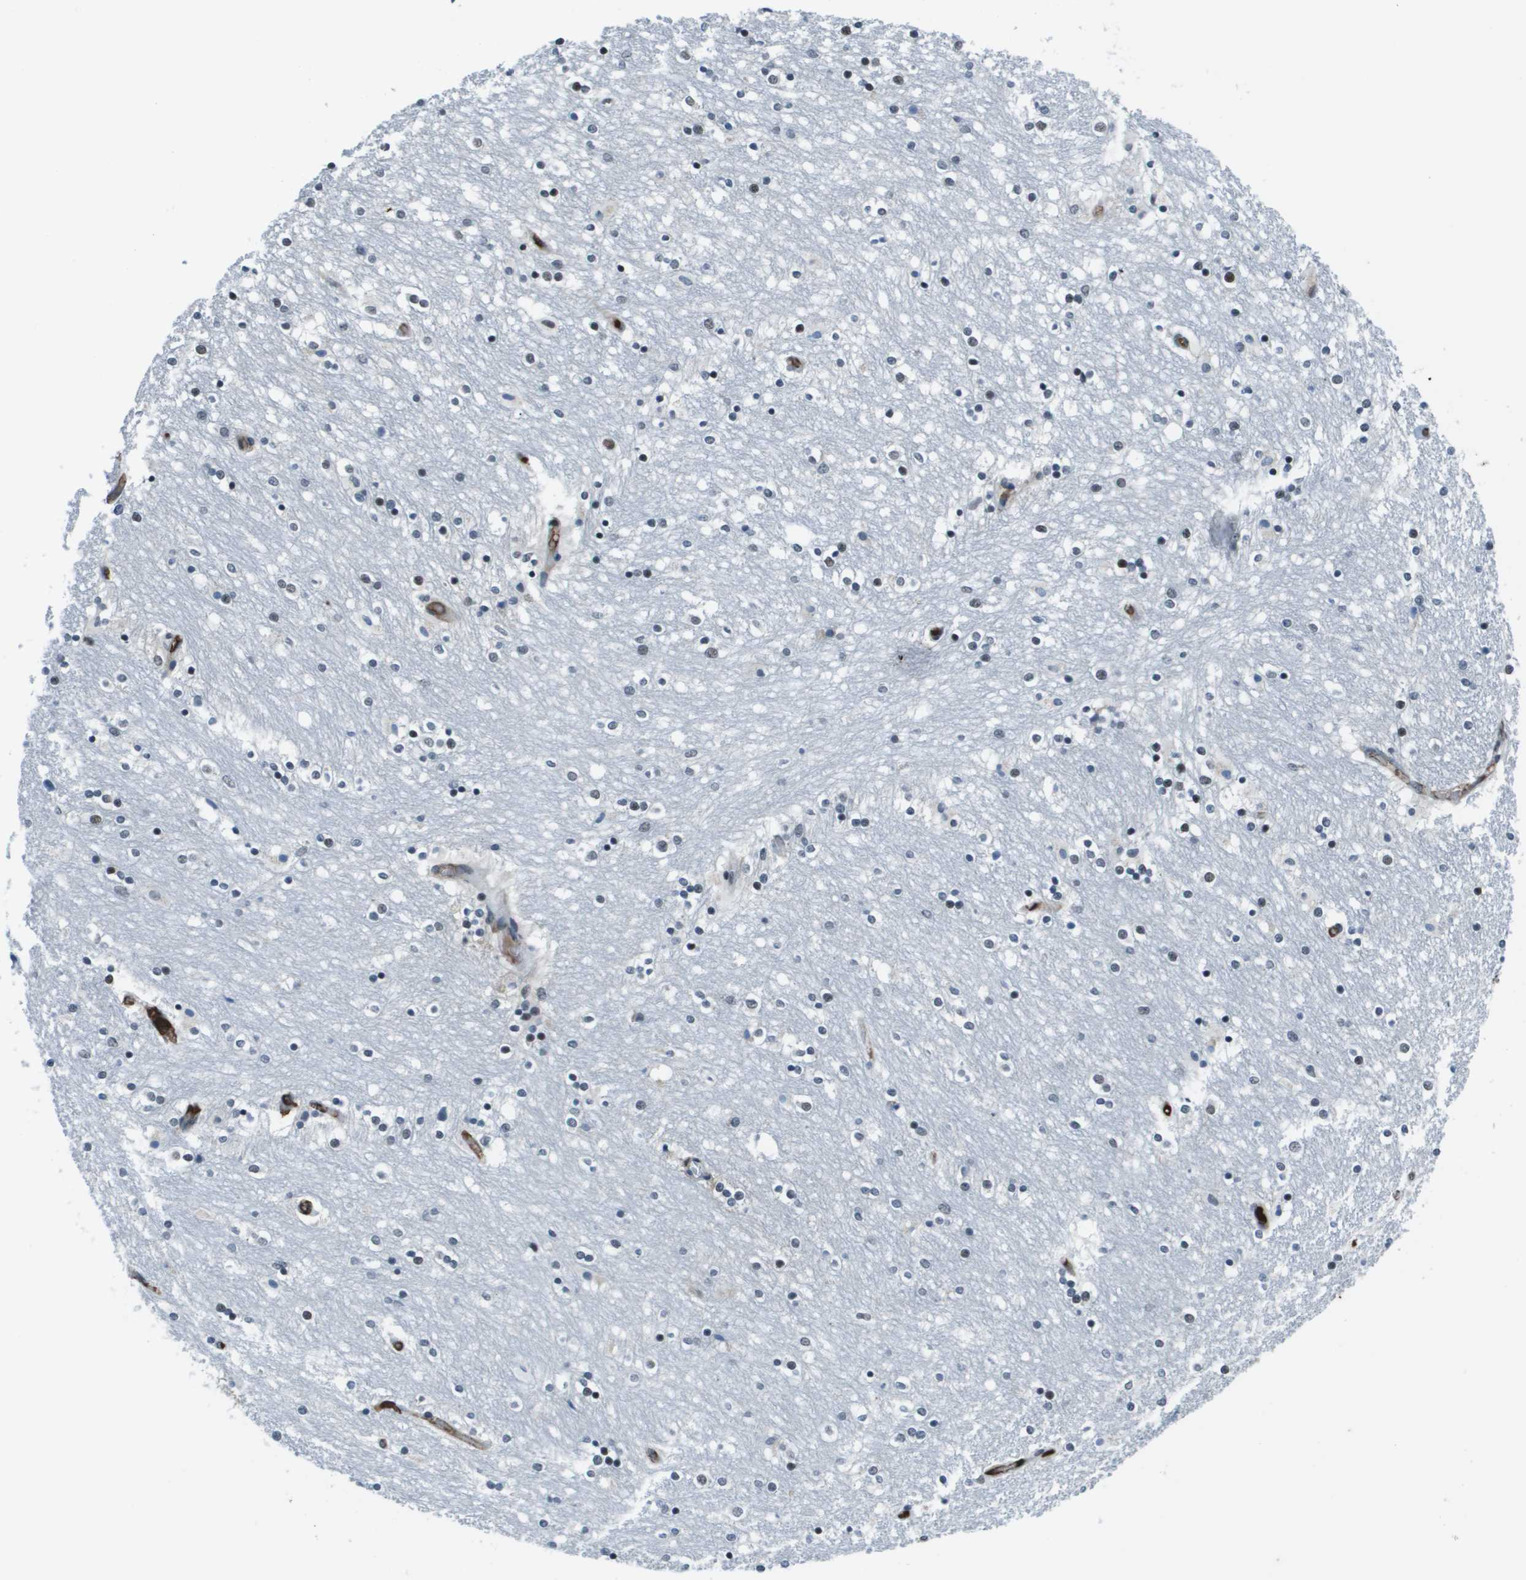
{"staining": {"intensity": "moderate", "quantity": "25%-75%", "location": "nuclear"}, "tissue": "caudate", "cell_type": "Glial cells", "image_type": "normal", "snomed": [{"axis": "morphology", "description": "Normal tissue, NOS"}, {"axis": "topography", "description": "Lateral ventricle wall"}], "caption": "Caudate stained for a protein reveals moderate nuclear positivity in glial cells. (brown staining indicates protein expression, while blue staining denotes nuclei).", "gene": "THRAP3", "patient": {"sex": "female", "age": 54}}